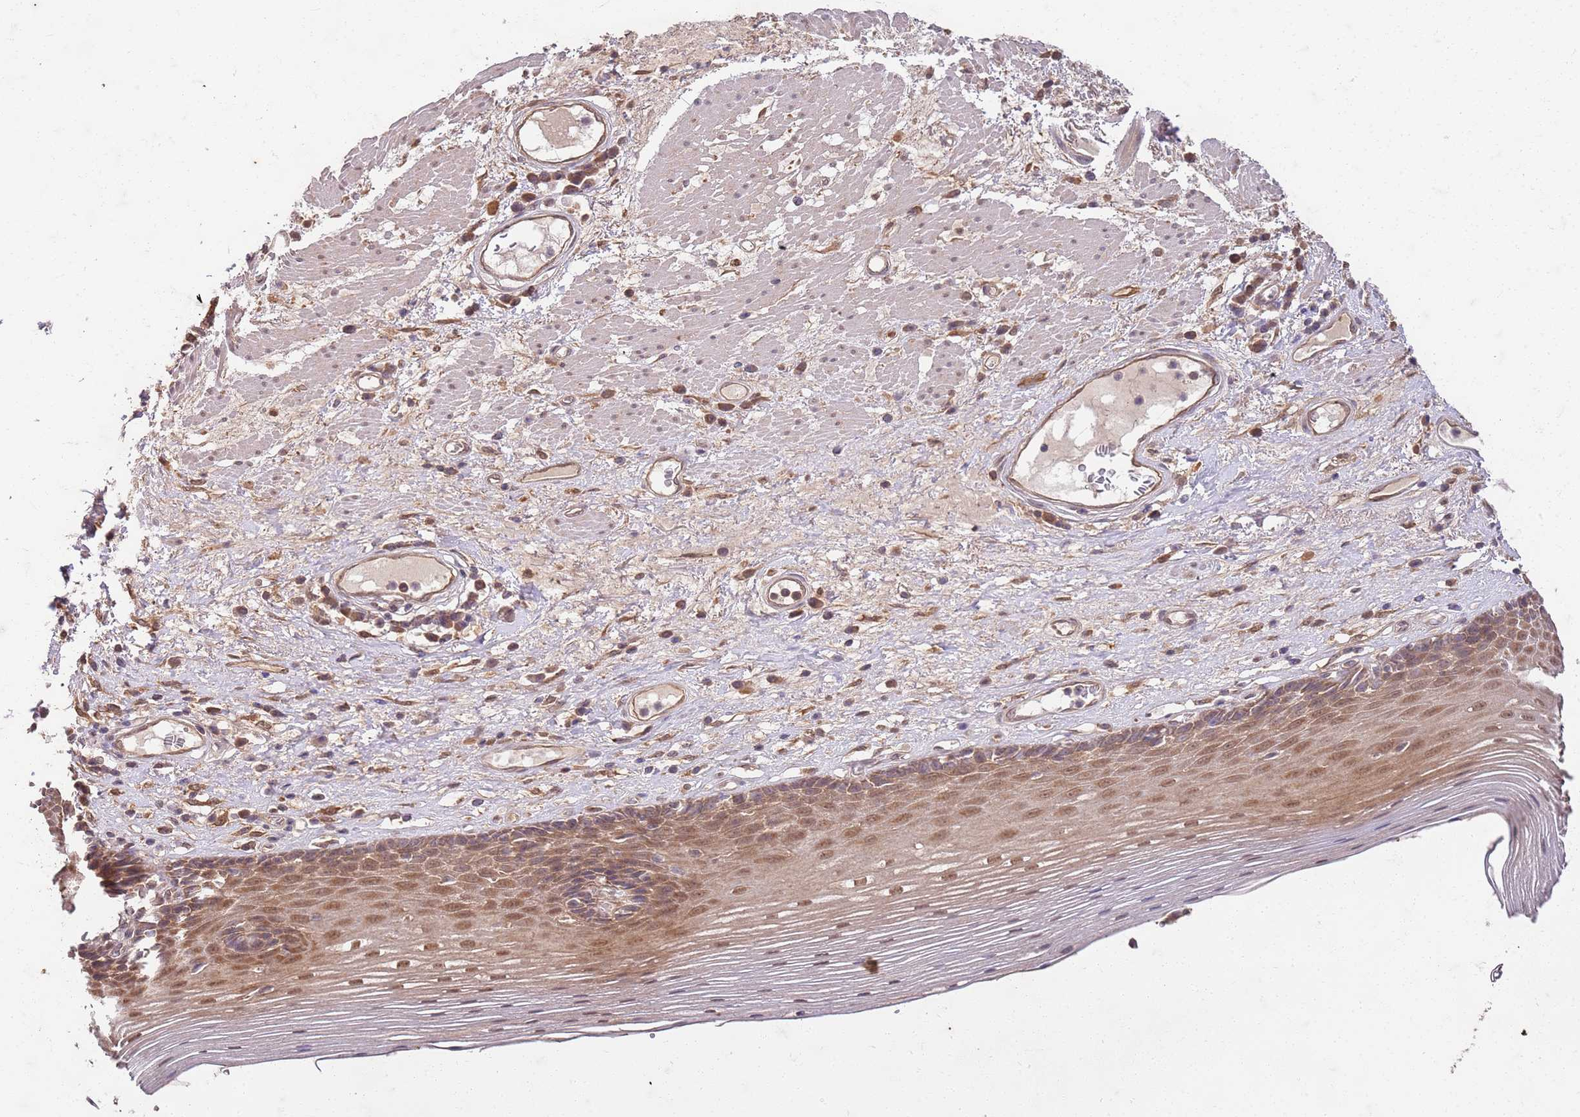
{"staining": {"intensity": "moderate", "quantity": ">75%", "location": "cytoplasmic/membranous,nuclear"}, "tissue": "esophagus", "cell_type": "Squamous epithelial cells", "image_type": "normal", "snomed": [{"axis": "morphology", "description": "Normal tissue, NOS"}, {"axis": "topography", "description": "Esophagus"}], "caption": "Immunohistochemistry histopathology image of normal esophagus: human esophagus stained using immunohistochemistry (IHC) reveals medium levels of moderate protein expression localized specifically in the cytoplasmic/membranous,nuclear of squamous epithelial cells, appearing as a cytoplasmic/membranous,nuclear brown color.", "gene": "UBE3A", "patient": {"sex": "male", "age": 62}}